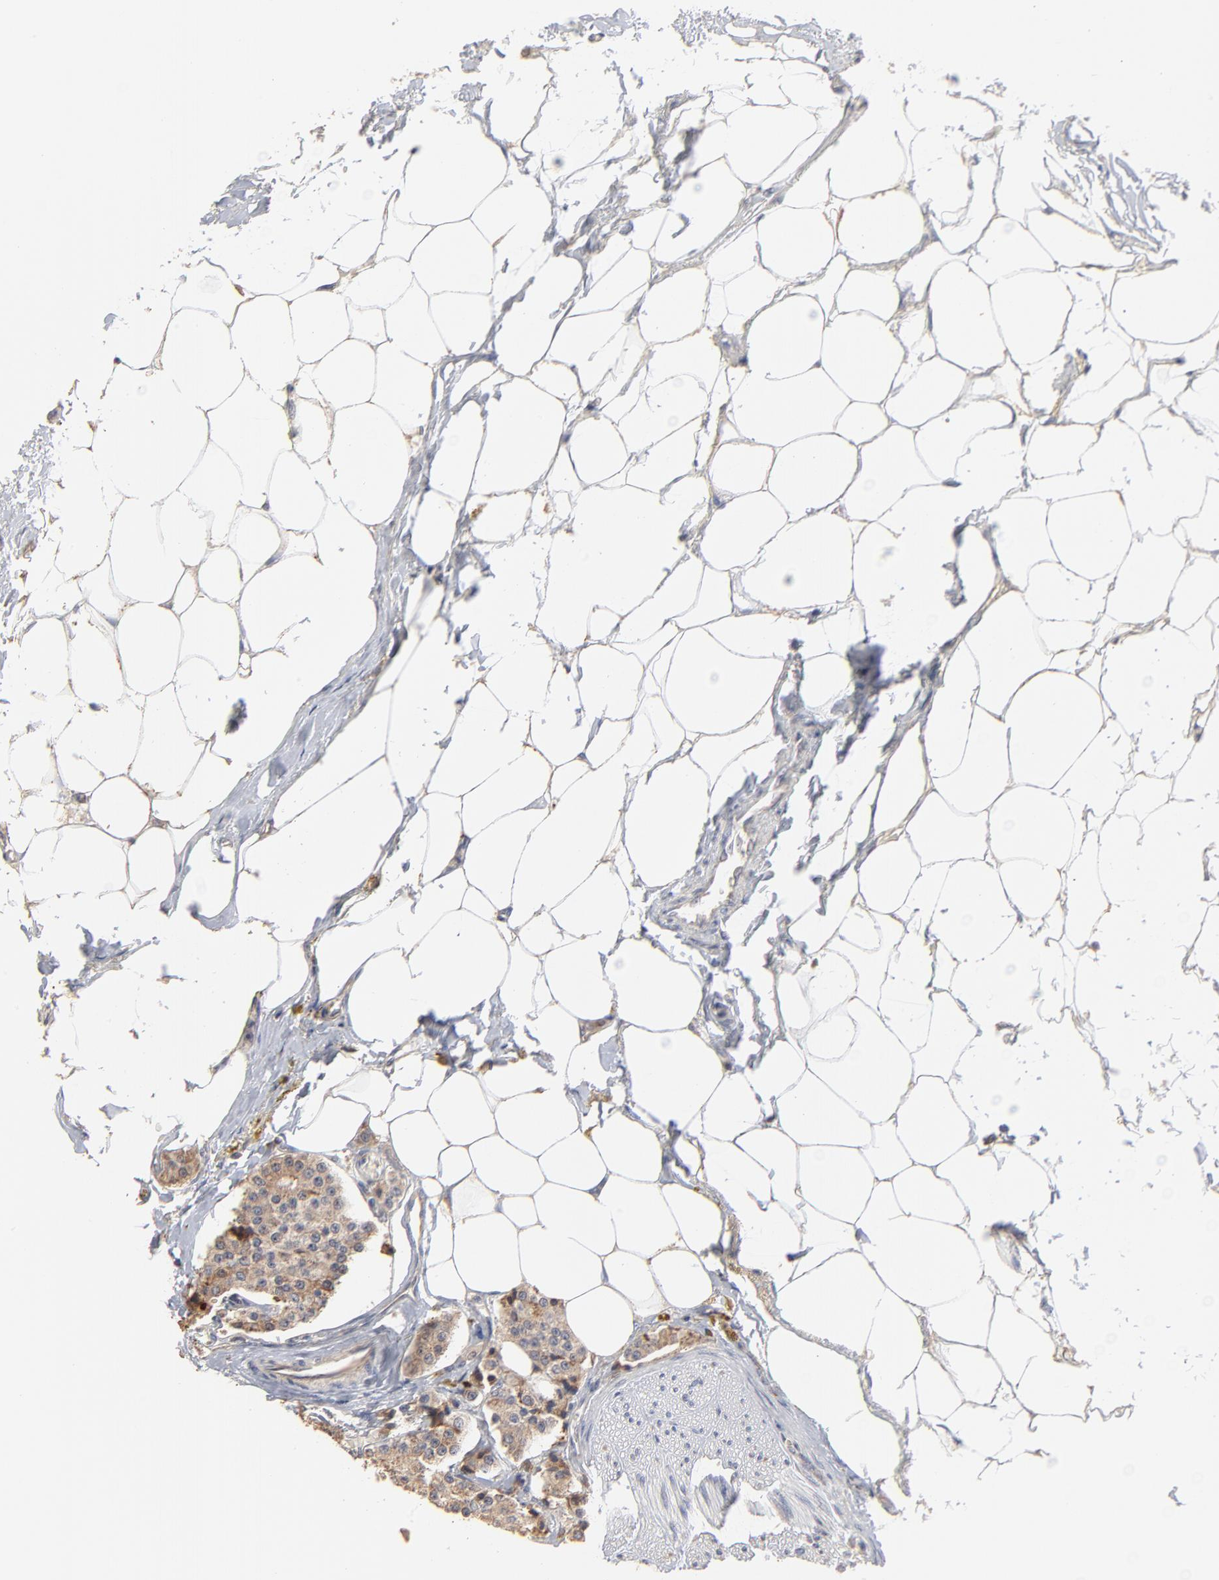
{"staining": {"intensity": "moderate", "quantity": "25%-75%", "location": "cytoplasmic/membranous"}, "tissue": "carcinoid", "cell_type": "Tumor cells", "image_type": "cancer", "snomed": [{"axis": "morphology", "description": "Carcinoid, malignant, NOS"}, {"axis": "topography", "description": "Colon"}], "caption": "Protein positivity by immunohistochemistry (IHC) demonstrates moderate cytoplasmic/membranous positivity in about 25%-75% of tumor cells in carcinoid (malignant).", "gene": "RNF213", "patient": {"sex": "female", "age": 61}}